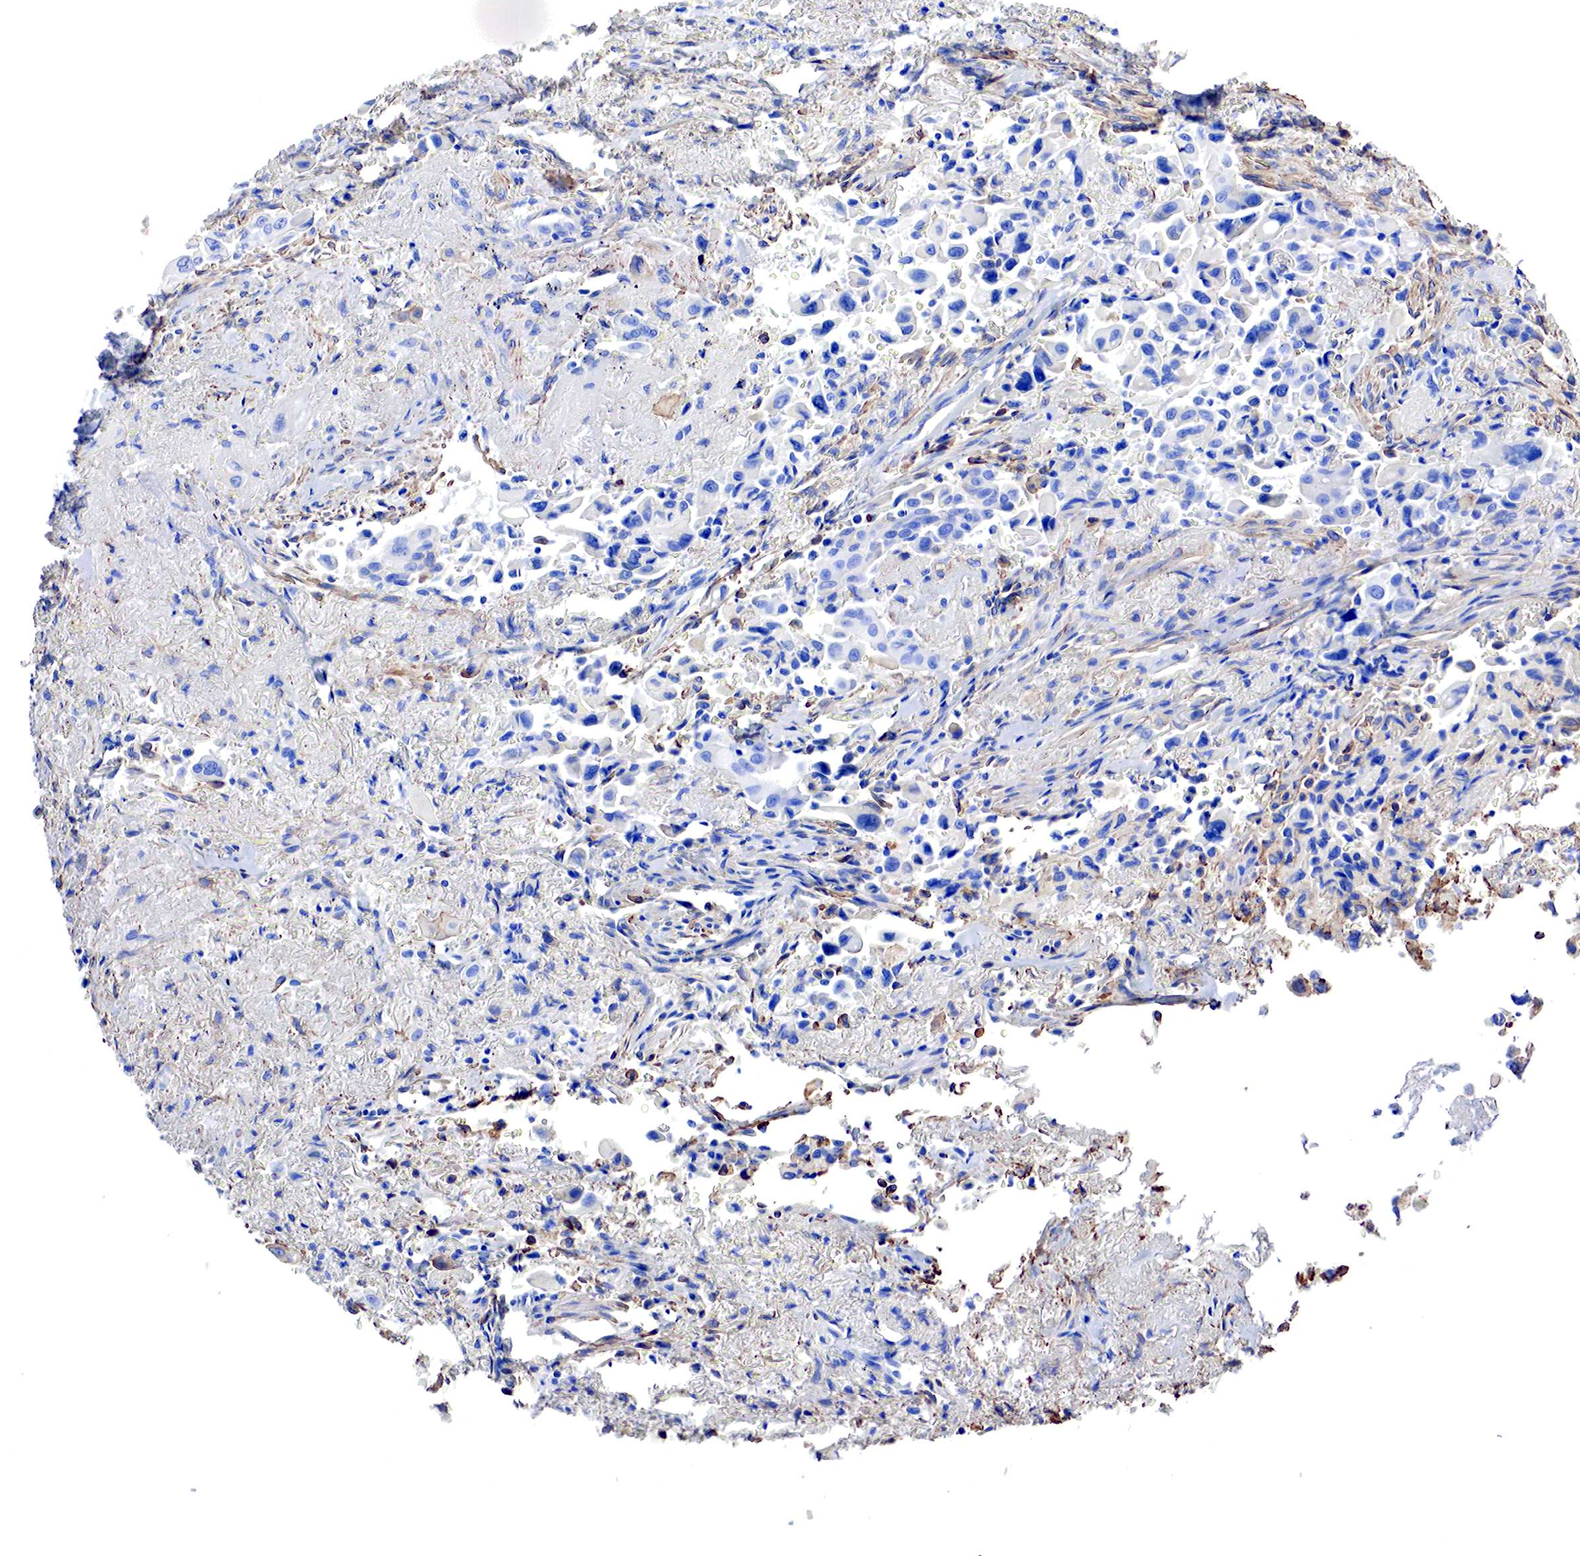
{"staining": {"intensity": "negative", "quantity": "none", "location": "none"}, "tissue": "lung cancer", "cell_type": "Tumor cells", "image_type": "cancer", "snomed": [{"axis": "morphology", "description": "Adenocarcinoma, NOS"}, {"axis": "topography", "description": "Lung"}], "caption": "Tumor cells are negative for protein expression in human adenocarcinoma (lung). The staining is performed using DAB (3,3'-diaminobenzidine) brown chromogen with nuclei counter-stained in using hematoxylin.", "gene": "TPM1", "patient": {"sex": "male", "age": 68}}